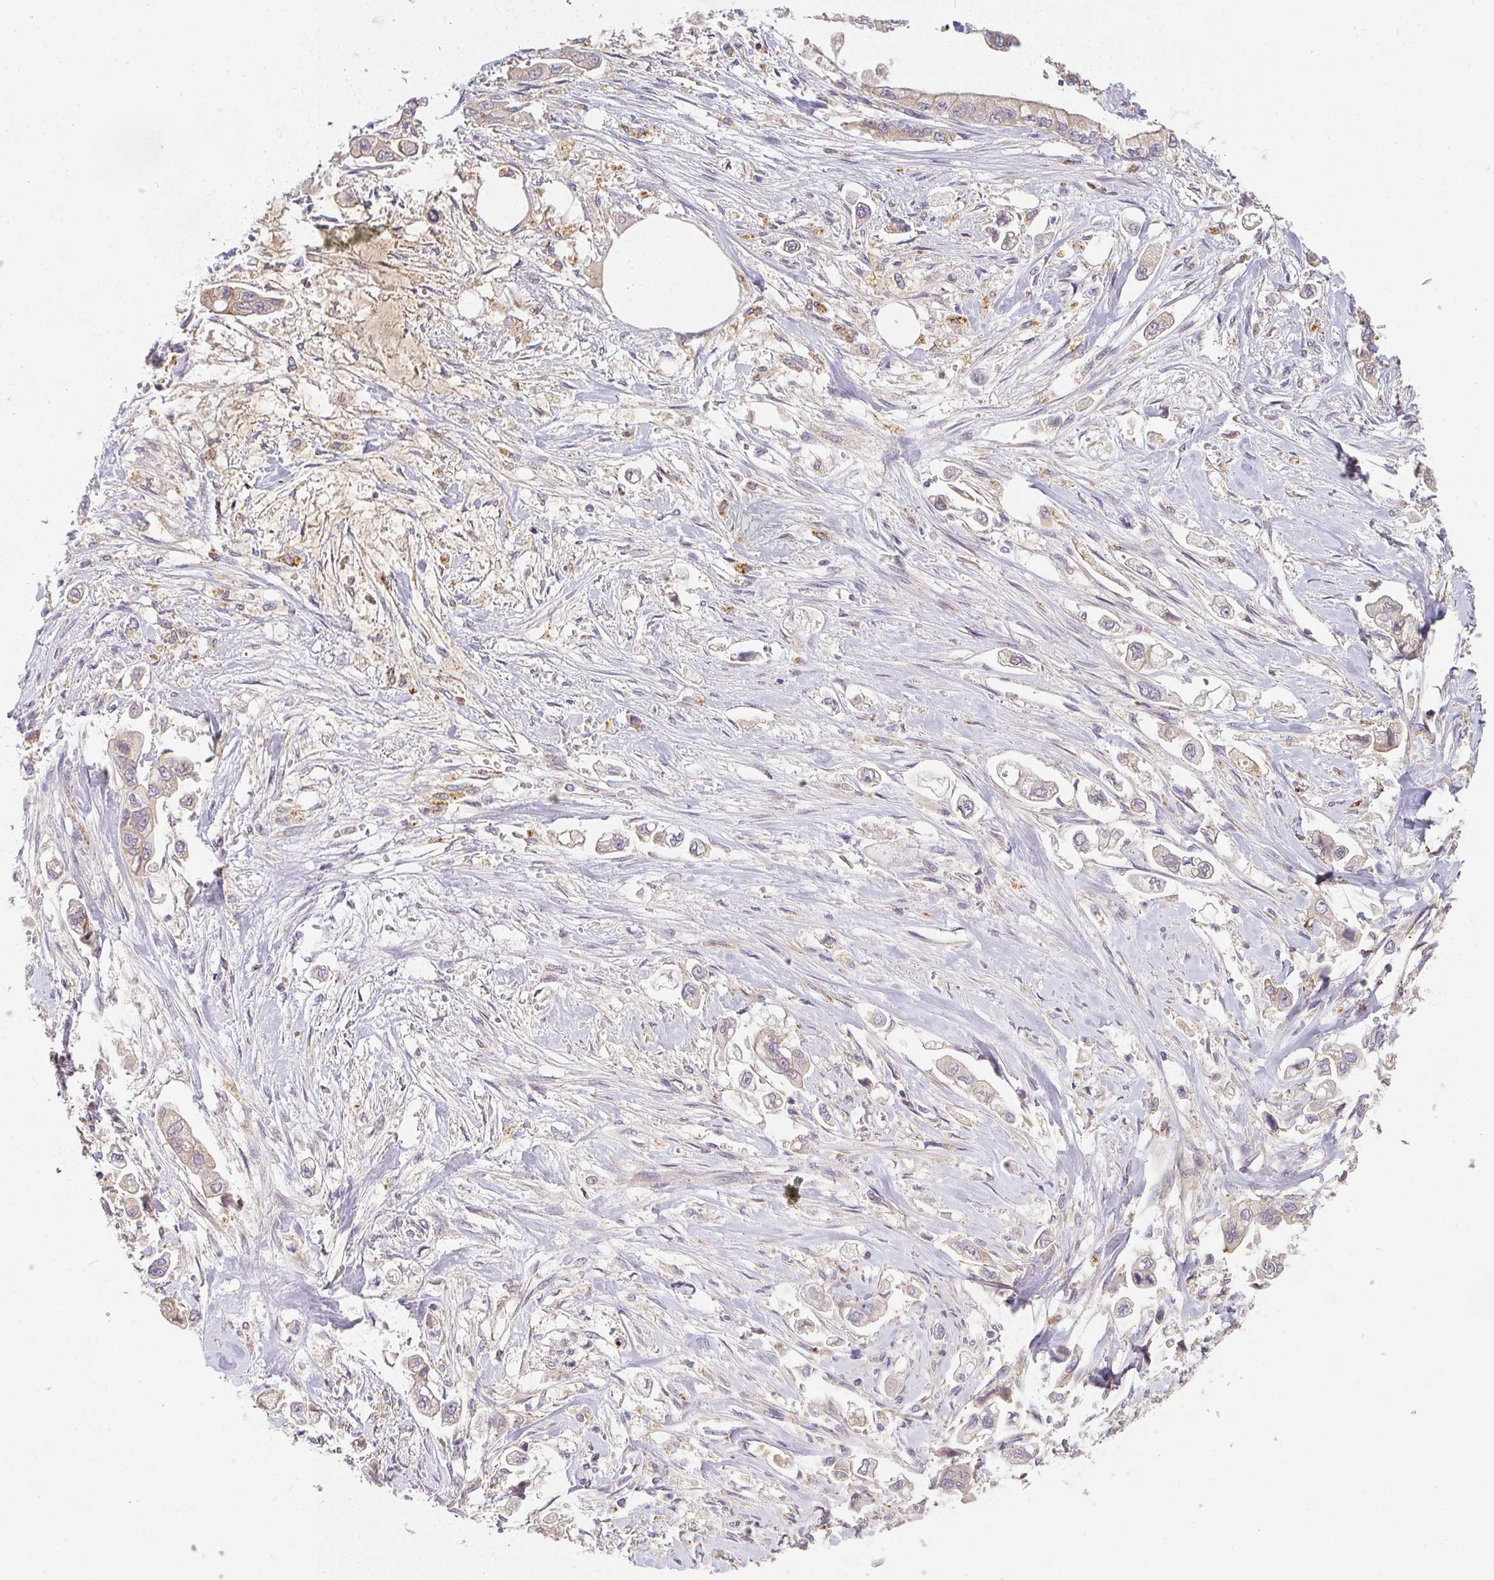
{"staining": {"intensity": "negative", "quantity": "none", "location": "none"}, "tissue": "stomach cancer", "cell_type": "Tumor cells", "image_type": "cancer", "snomed": [{"axis": "morphology", "description": "Adenocarcinoma, NOS"}, {"axis": "topography", "description": "Stomach"}], "caption": "Human adenocarcinoma (stomach) stained for a protein using IHC displays no positivity in tumor cells.", "gene": "SLC35B3", "patient": {"sex": "male", "age": 62}}